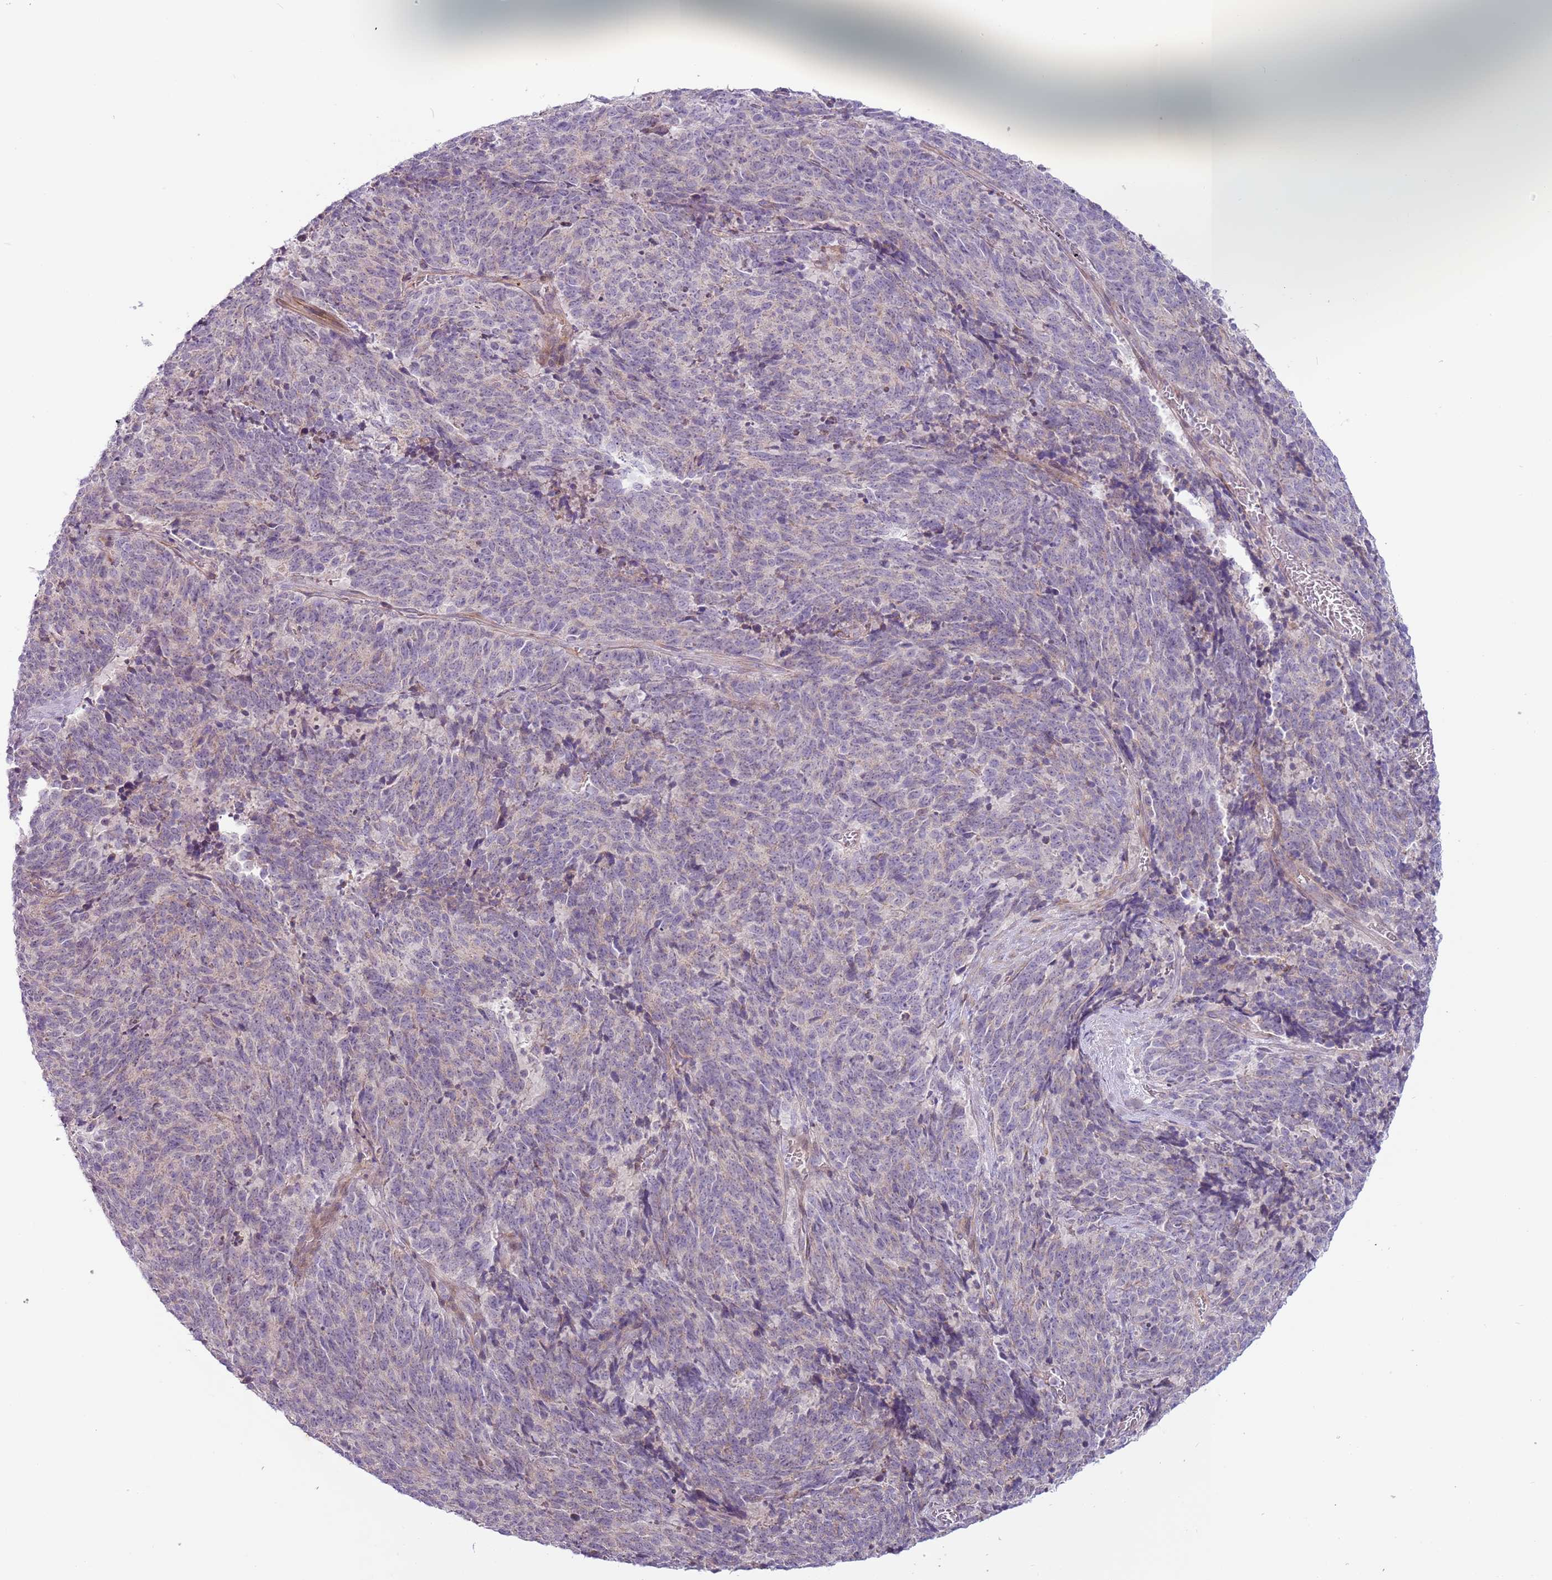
{"staining": {"intensity": "negative", "quantity": "none", "location": "none"}, "tissue": "cervical cancer", "cell_type": "Tumor cells", "image_type": "cancer", "snomed": [{"axis": "morphology", "description": "Squamous cell carcinoma, NOS"}, {"axis": "topography", "description": "Cervix"}], "caption": "Immunohistochemical staining of human squamous cell carcinoma (cervical) reveals no significant positivity in tumor cells.", "gene": "MRO", "patient": {"sex": "female", "age": 29}}